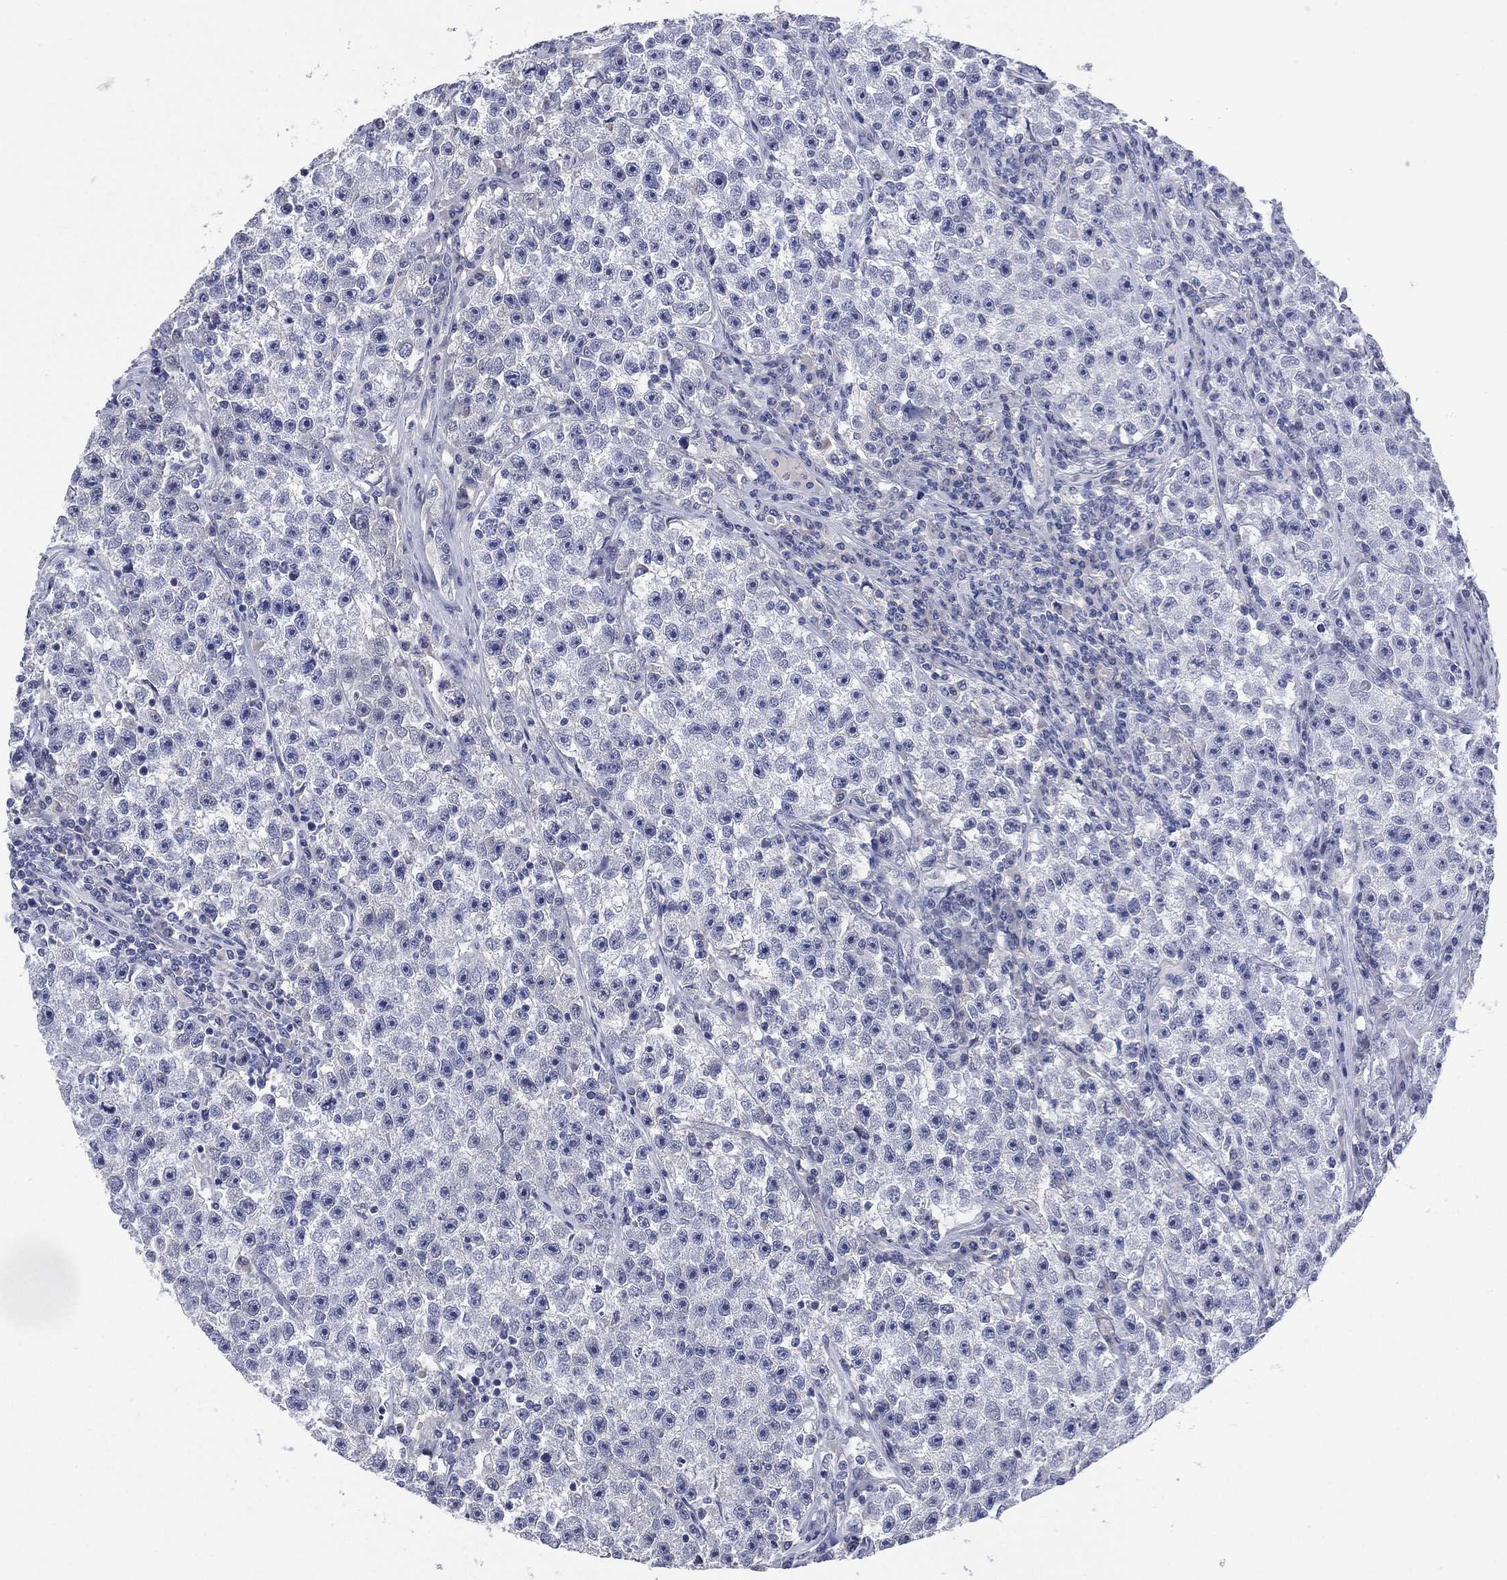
{"staining": {"intensity": "negative", "quantity": "none", "location": "none"}, "tissue": "testis cancer", "cell_type": "Tumor cells", "image_type": "cancer", "snomed": [{"axis": "morphology", "description": "Seminoma, NOS"}, {"axis": "topography", "description": "Testis"}], "caption": "The histopathology image exhibits no staining of tumor cells in testis seminoma. The staining was performed using DAB (3,3'-diaminobenzidine) to visualize the protein expression in brown, while the nuclei were stained in blue with hematoxylin (Magnification: 20x).", "gene": "KRT35", "patient": {"sex": "male", "age": 22}}